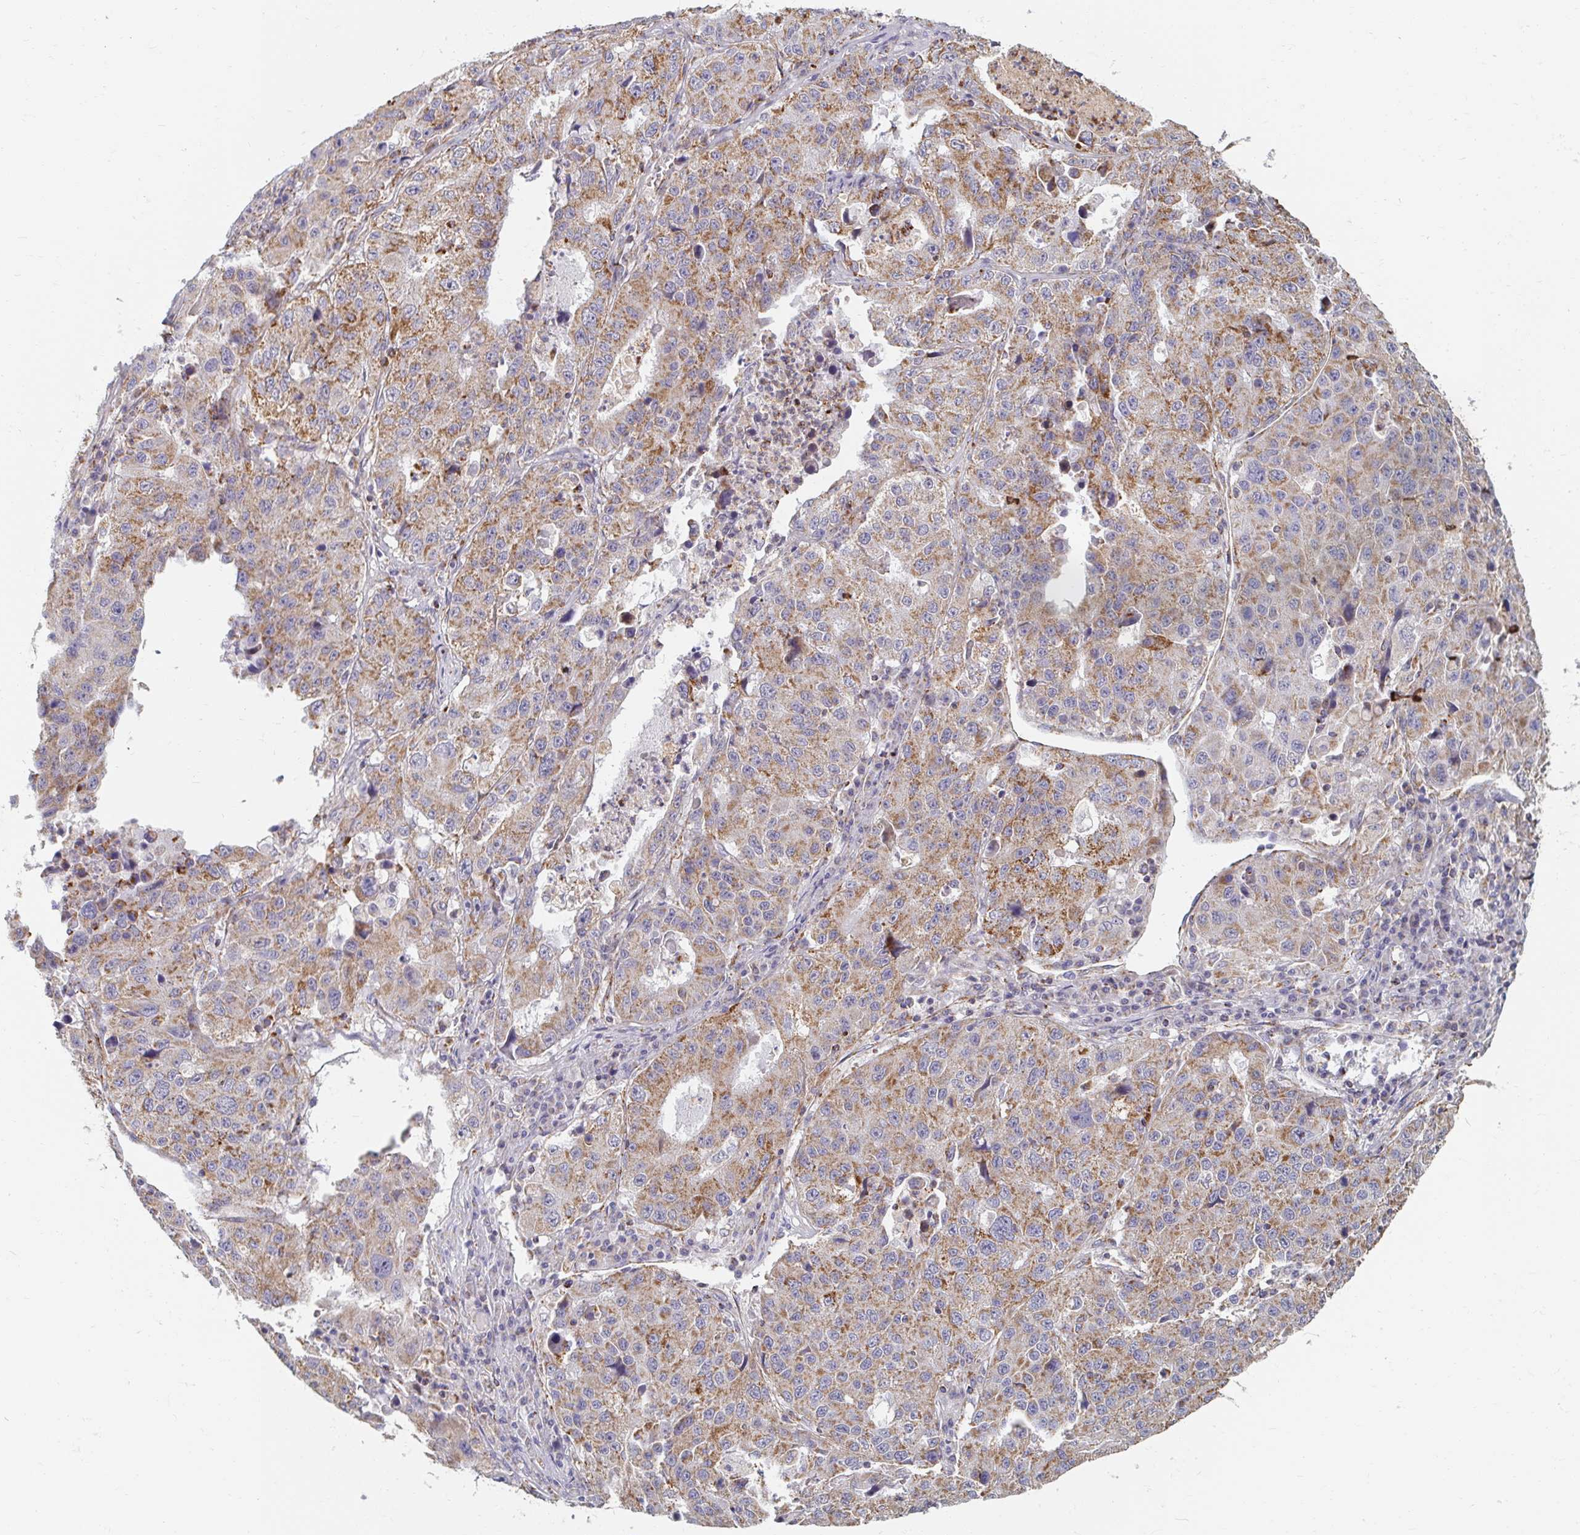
{"staining": {"intensity": "moderate", "quantity": ">75%", "location": "cytoplasmic/membranous"}, "tissue": "stomach cancer", "cell_type": "Tumor cells", "image_type": "cancer", "snomed": [{"axis": "morphology", "description": "Adenocarcinoma, NOS"}, {"axis": "topography", "description": "Stomach"}], "caption": "Stomach cancer (adenocarcinoma) was stained to show a protein in brown. There is medium levels of moderate cytoplasmic/membranous expression in about >75% of tumor cells. Immunohistochemistry stains the protein in brown and the nuclei are stained blue.", "gene": "MAVS", "patient": {"sex": "male", "age": 71}}